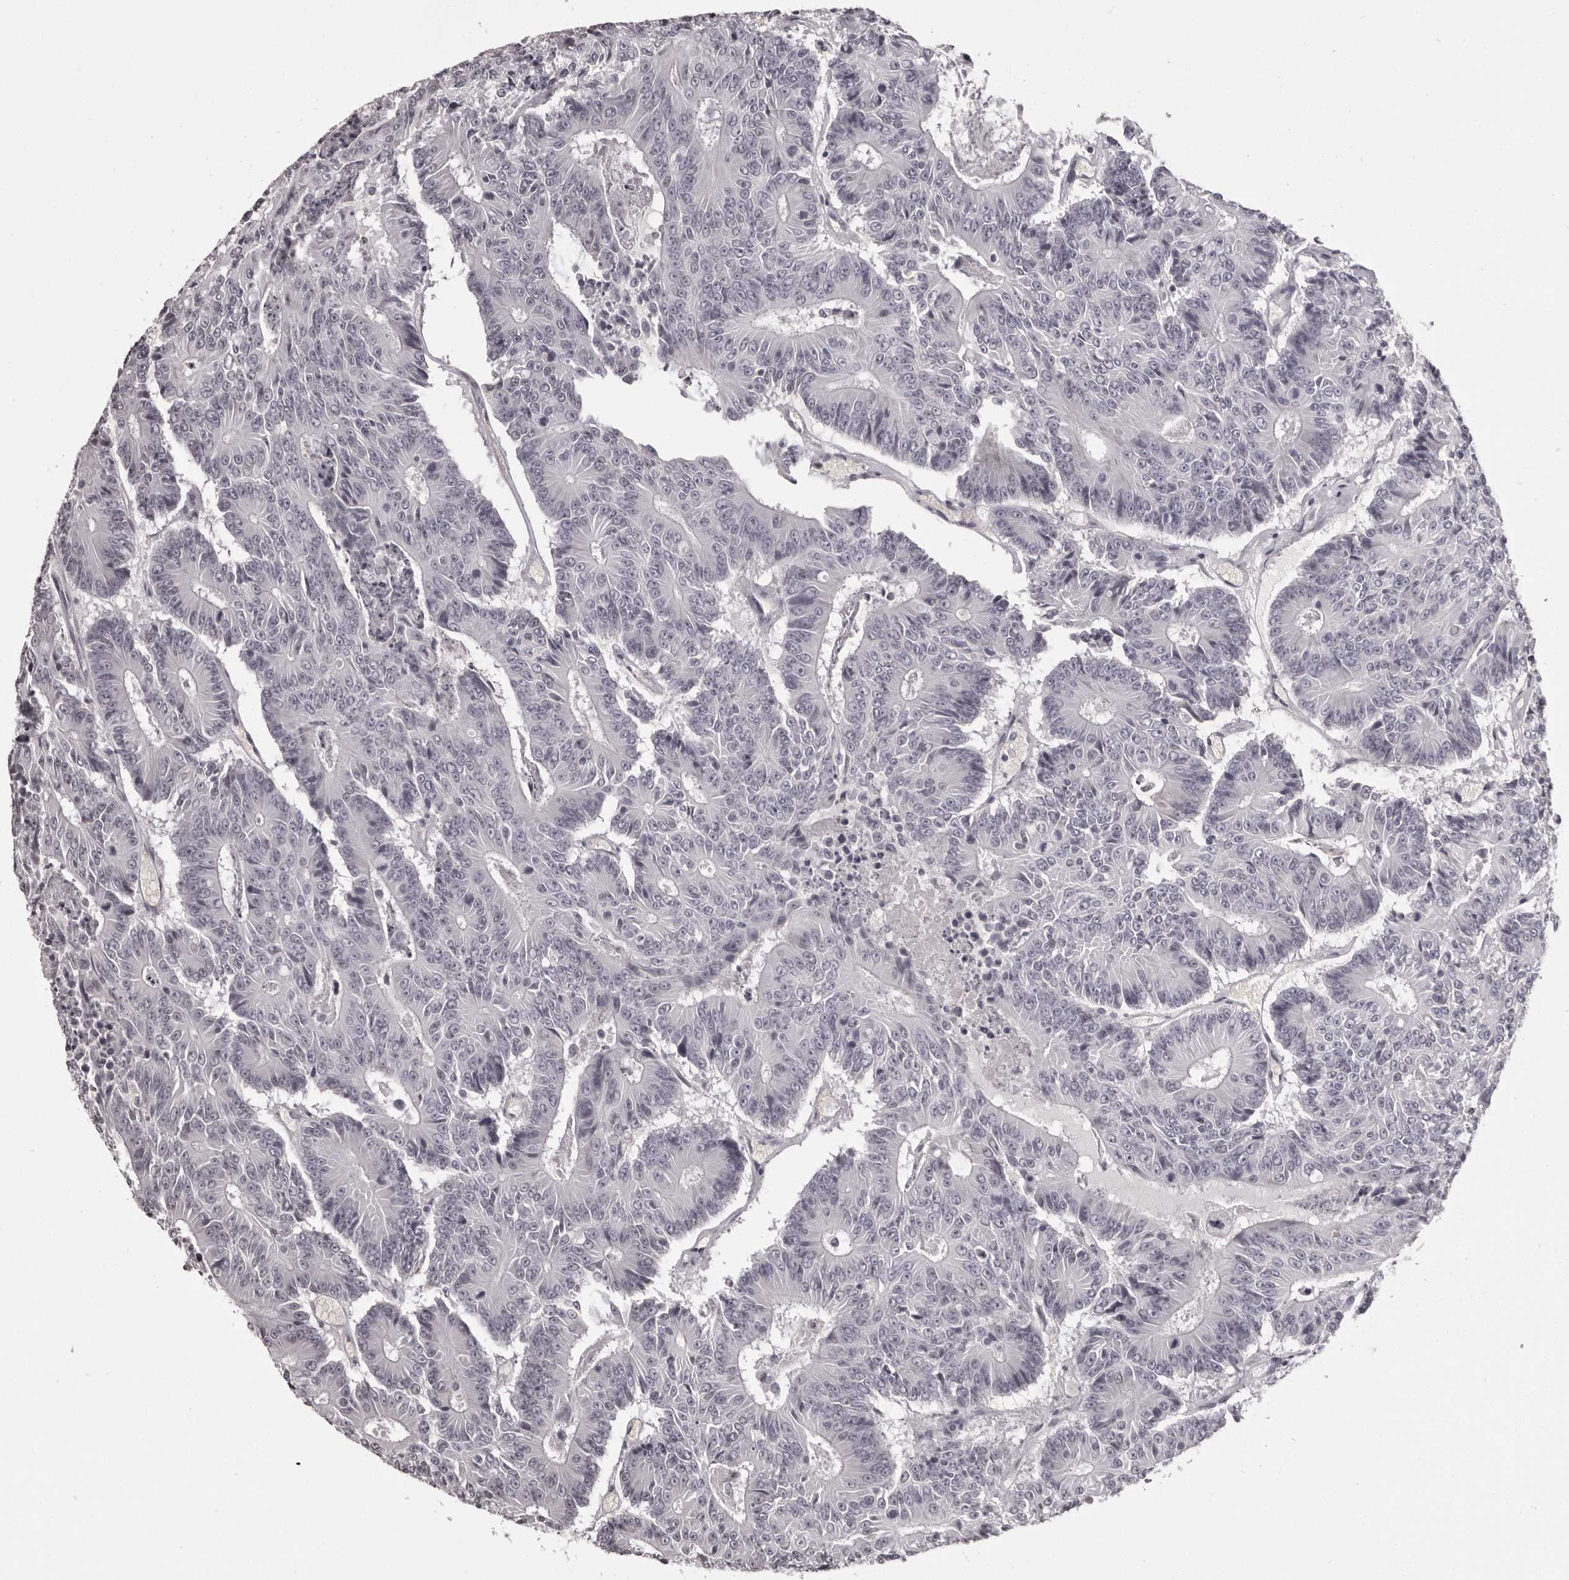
{"staining": {"intensity": "negative", "quantity": "none", "location": "none"}, "tissue": "colorectal cancer", "cell_type": "Tumor cells", "image_type": "cancer", "snomed": [{"axis": "morphology", "description": "Adenocarcinoma, NOS"}, {"axis": "topography", "description": "Colon"}], "caption": "High magnification brightfield microscopy of colorectal cancer stained with DAB (3,3'-diaminobenzidine) (brown) and counterstained with hematoxylin (blue): tumor cells show no significant expression.", "gene": "C8orf74", "patient": {"sex": "male", "age": 83}}